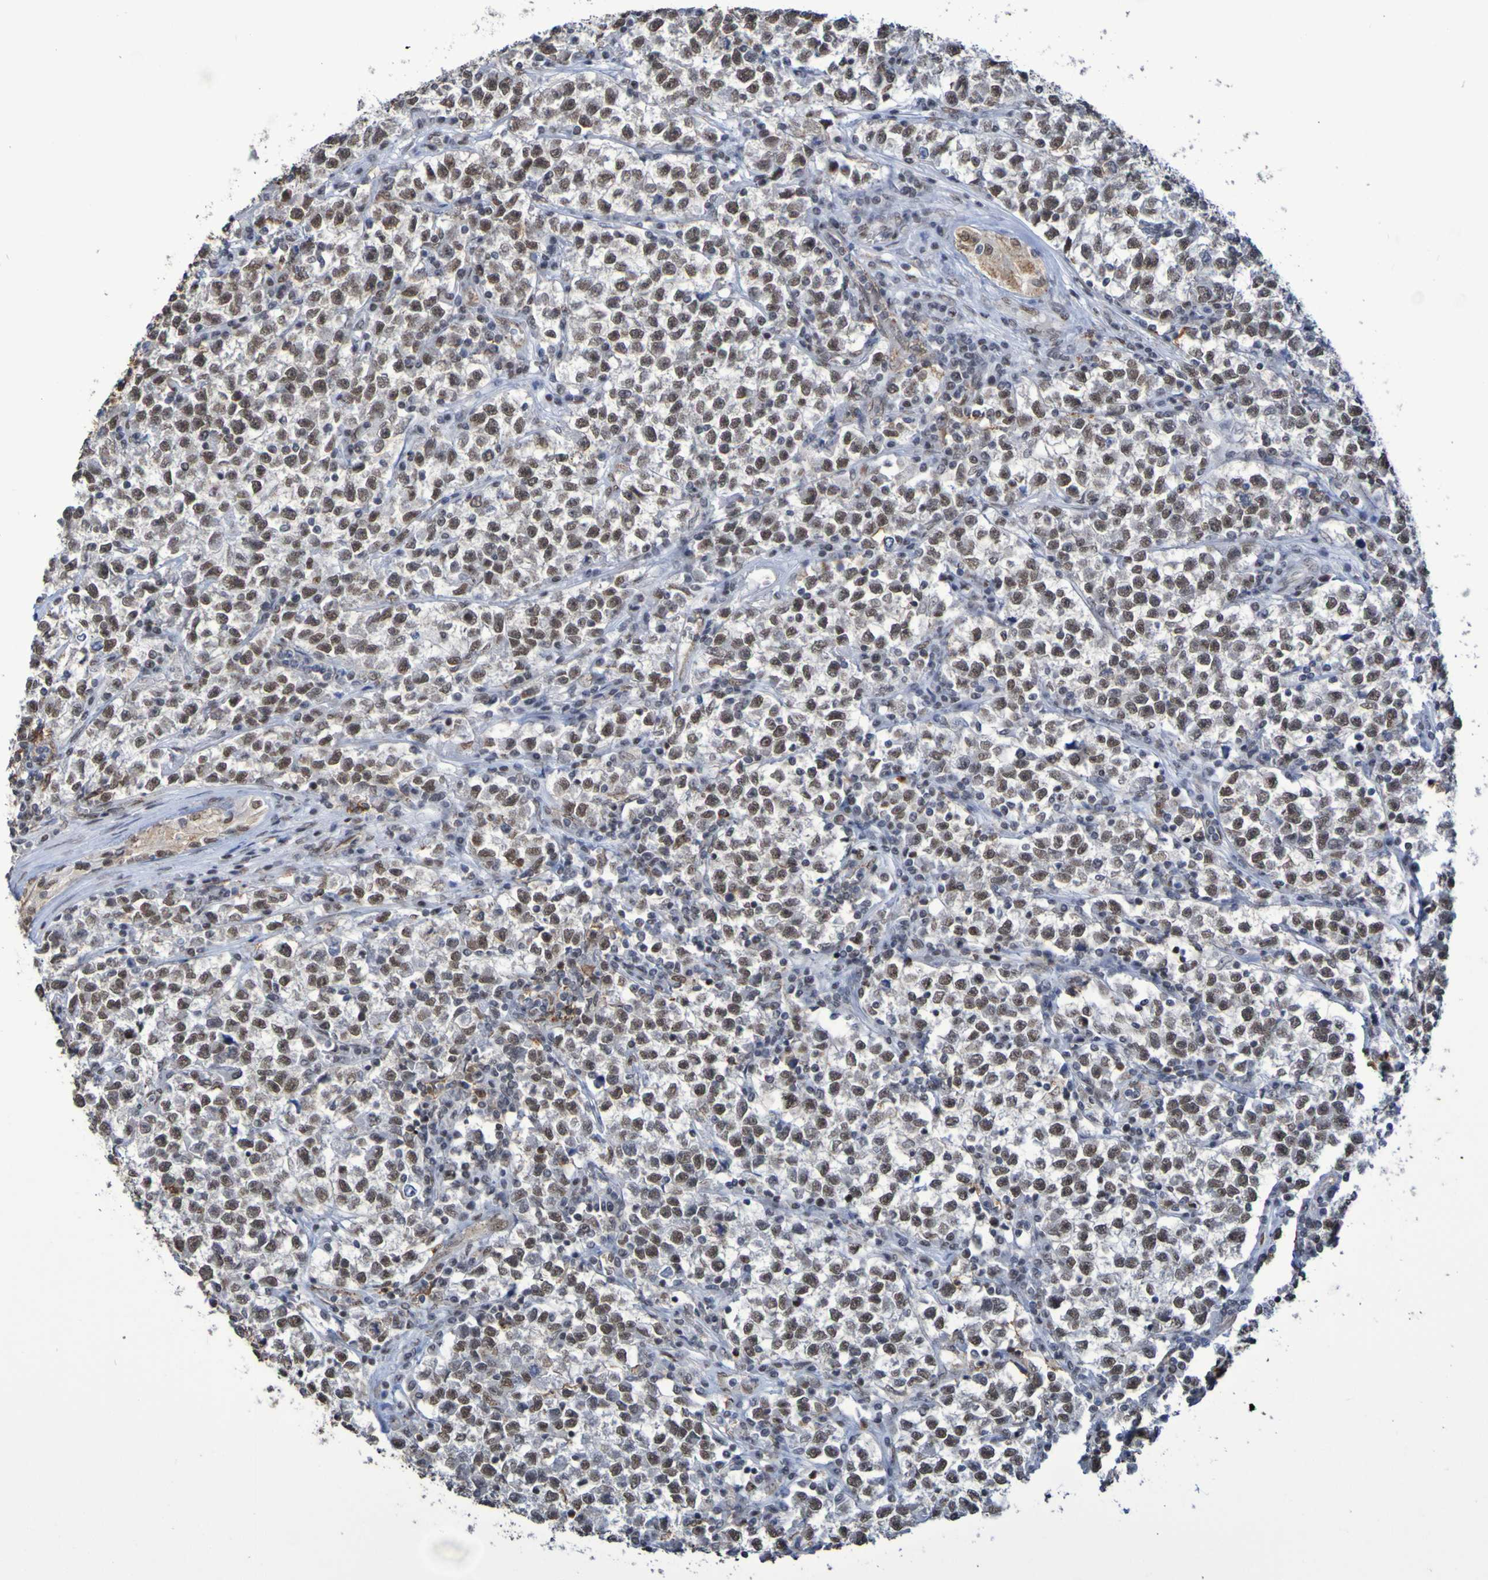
{"staining": {"intensity": "moderate", "quantity": ">75%", "location": "nuclear"}, "tissue": "testis cancer", "cell_type": "Tumor cells", "image_type": "cancer", "snomed": [{"axis": "morphology", "description": "Seminoma, NOS"}, {"axis": "topography", "description": "Testis"}], "caption": "DAB immunohistochemical staining of seminoma (testis) exhibits moderate nuclear protein staining in about >75% of tumor cells.", "gene": "MRTFB", "patient": {"sex": "male", "age": 22}}